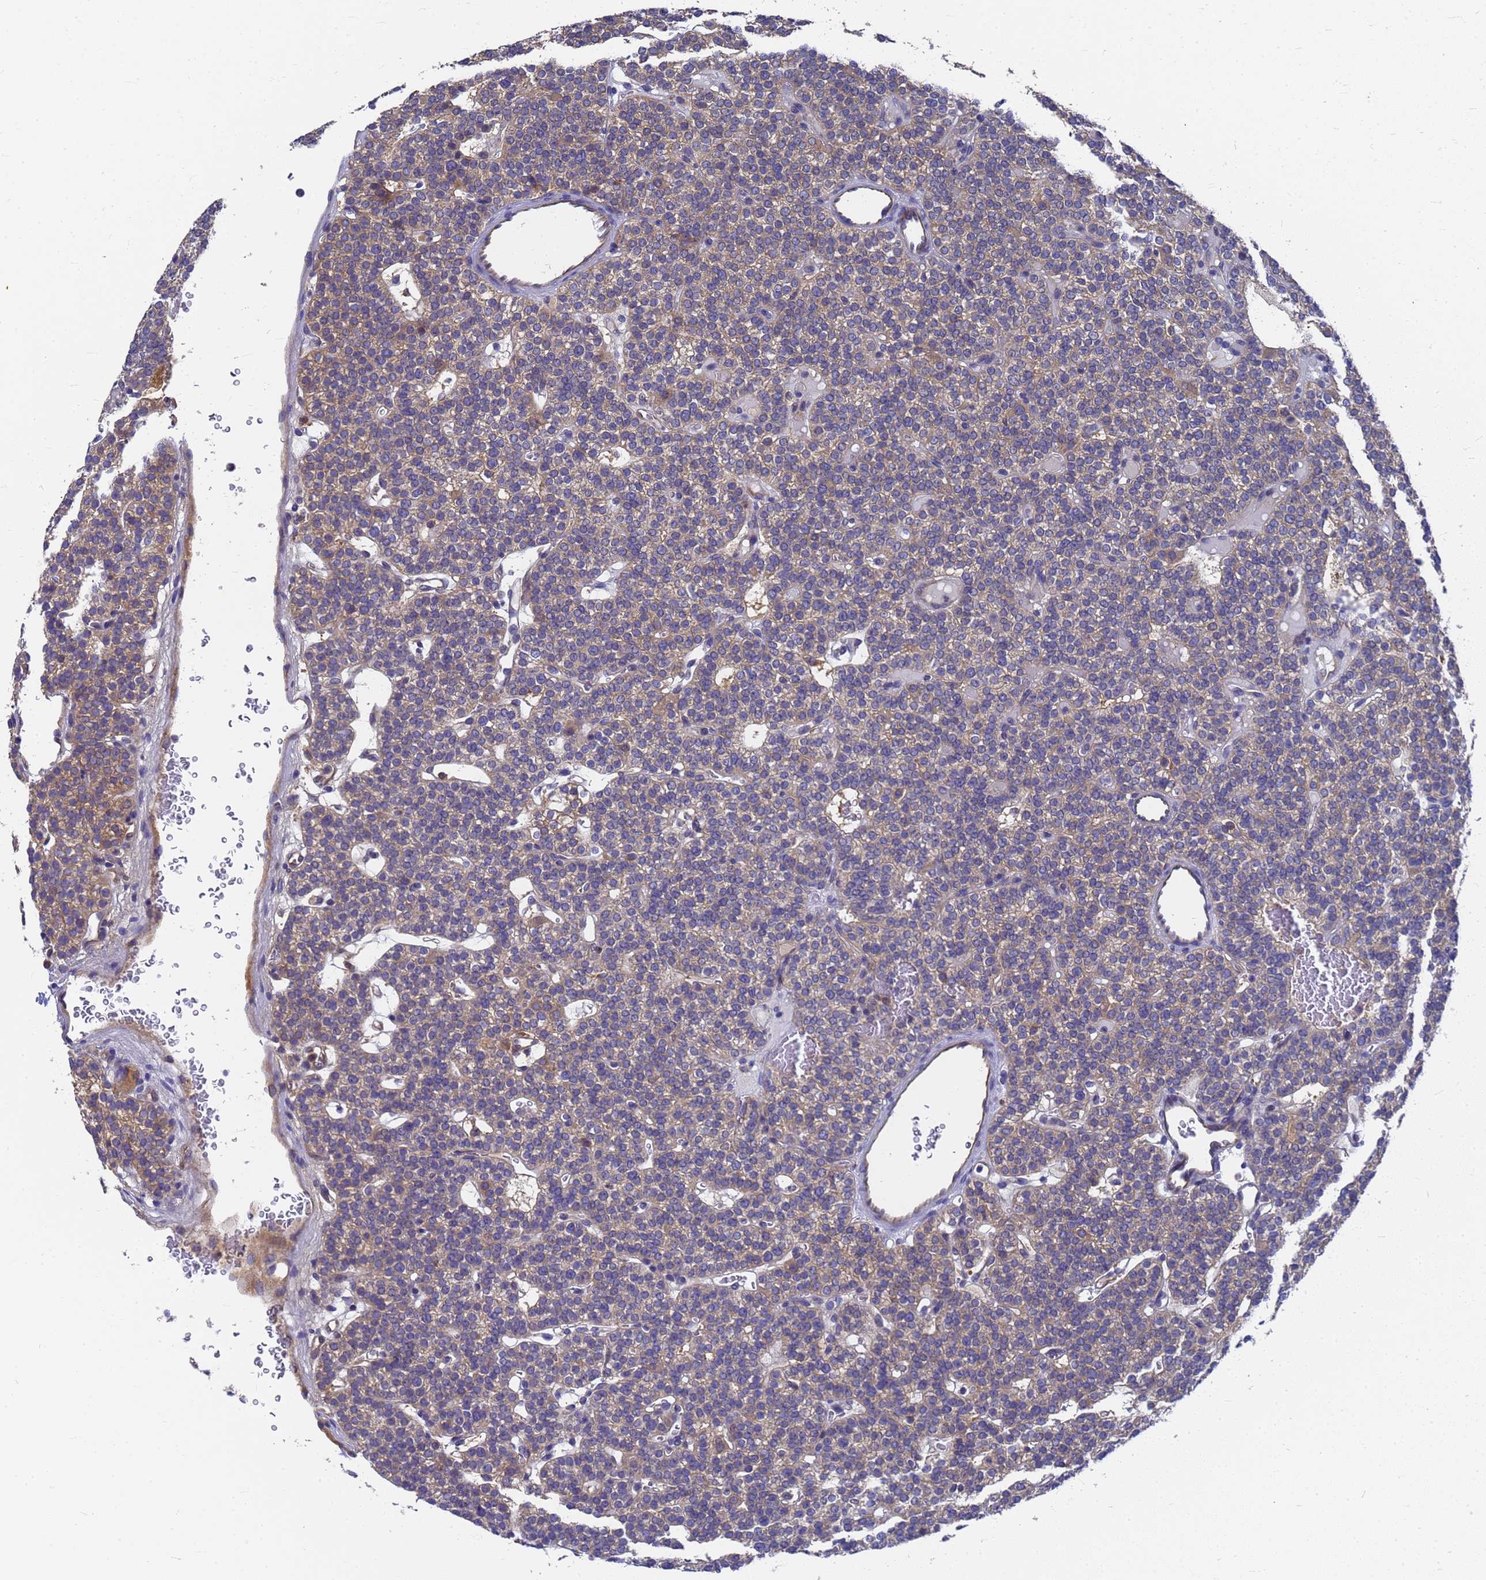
{"staining": {"intensity": "moderate", "quantity": "<25%", "location": "cytoplasmic/membranous"}, "tissue": "parathyroid gland", "cell_type": "Glandular cells", "image_type": "normal", "snomed": [{"axis": "morphology", "description": "Normal tissue, NOS"}, {"axis": "topography", "description": "Parathyroid gland"}], "caption": "Moderate cytoplasmic/membranous expression is present in about <25% of glandular cells in unremarkable parathyroid gland. (brown staining indicates protein expression, while blue staining denotes nuclei).", "gene": "SLC35E2B", "patient": {"sex": "male", "age": 83}}